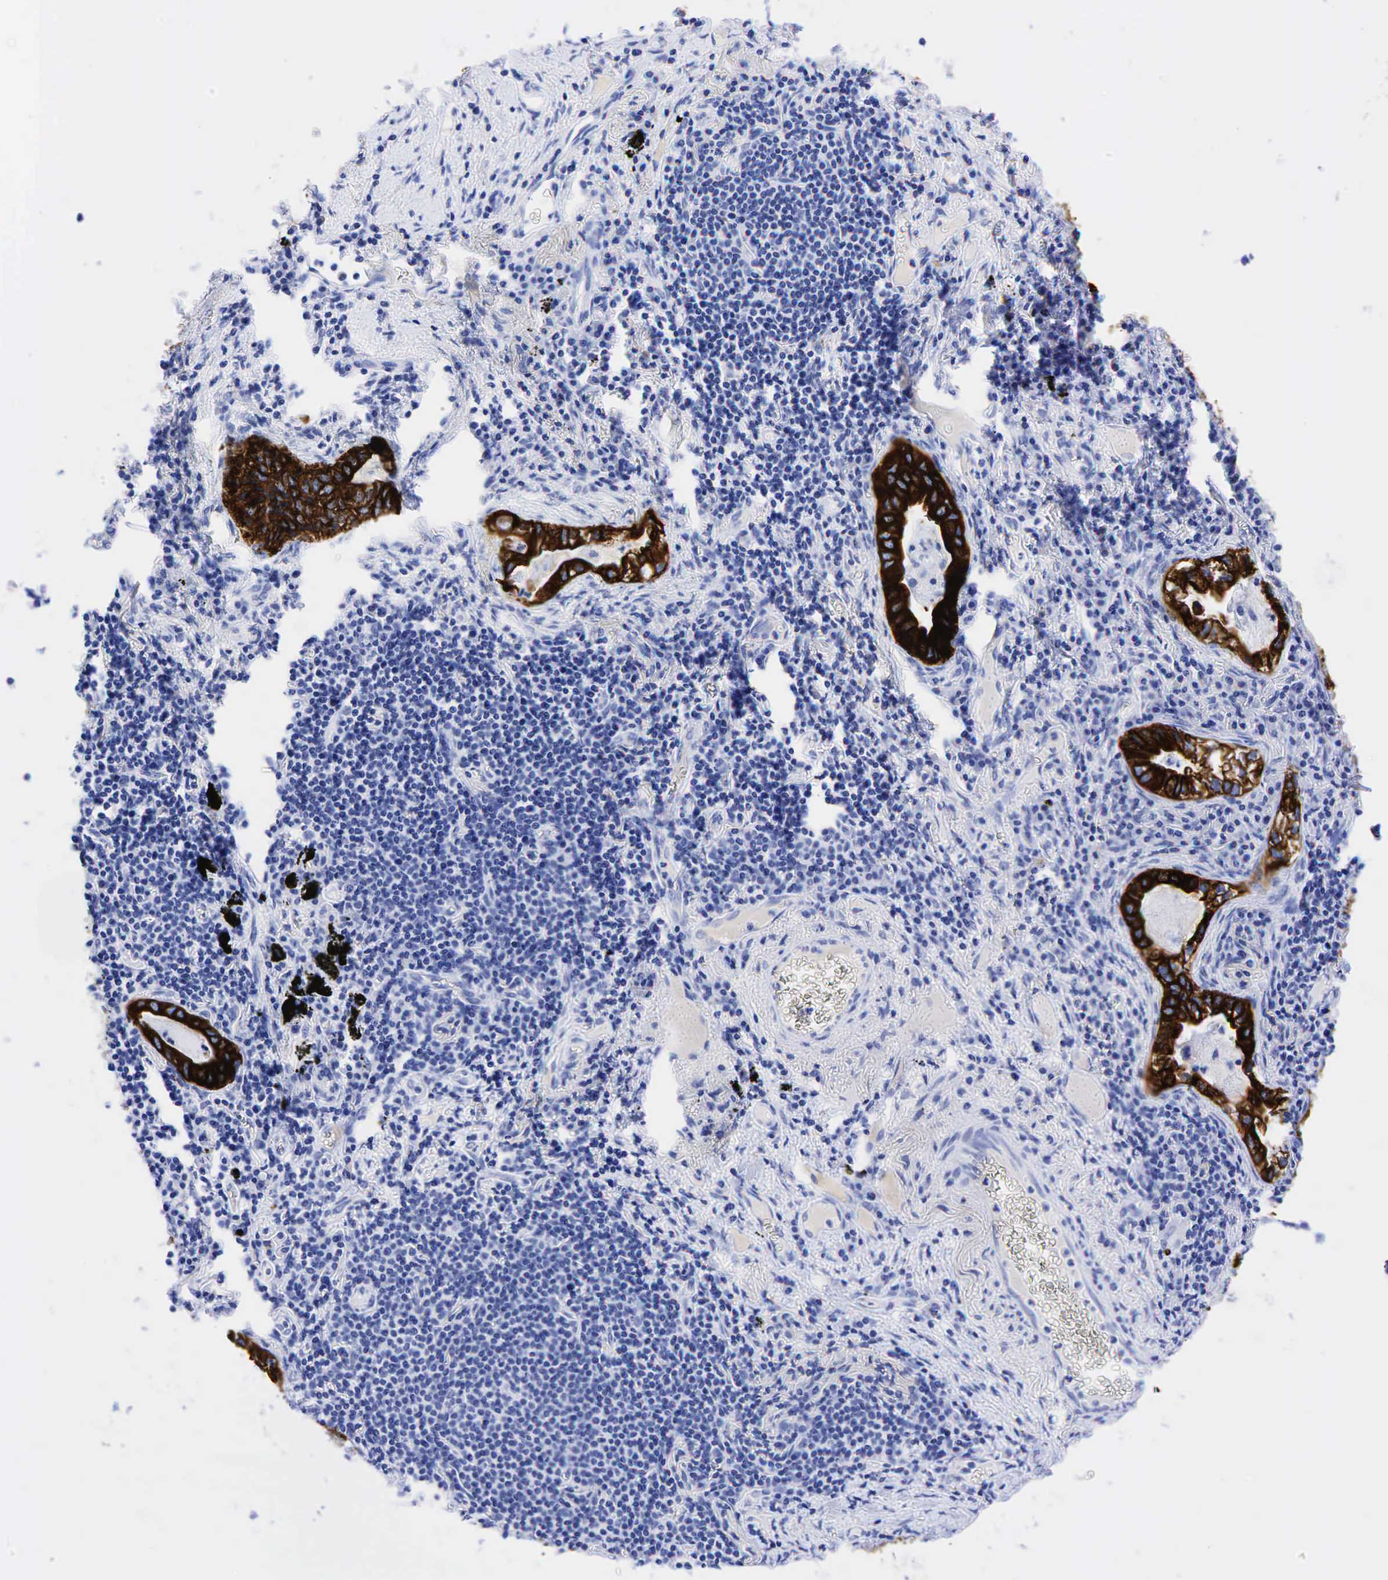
{"staining": {"intensity": "strong", "quantity": ">75%", "location": "cytoplasmic/membranous"}, "tissue": "lung cancer", "cell_type": "Tumor cells", "image_type": "cancer", "snomed": [{"axis": "morphology", "description": "Adenocarcinoma, NOS"}, {"axis": "topography", "description": "Lung"}], "caption": "The micrograph reveals staining of adenocarcinoma (lung), revealing strong cytoplasmic/membranous protein staining (brown color) within tumor cells. The staining is performed using DAB brown chromogen to label protein expression. The nuclei are counter-stained blue using hematoxylin.", "gene": "KRT18", "patient": {"sex": "female", "age": 50}}